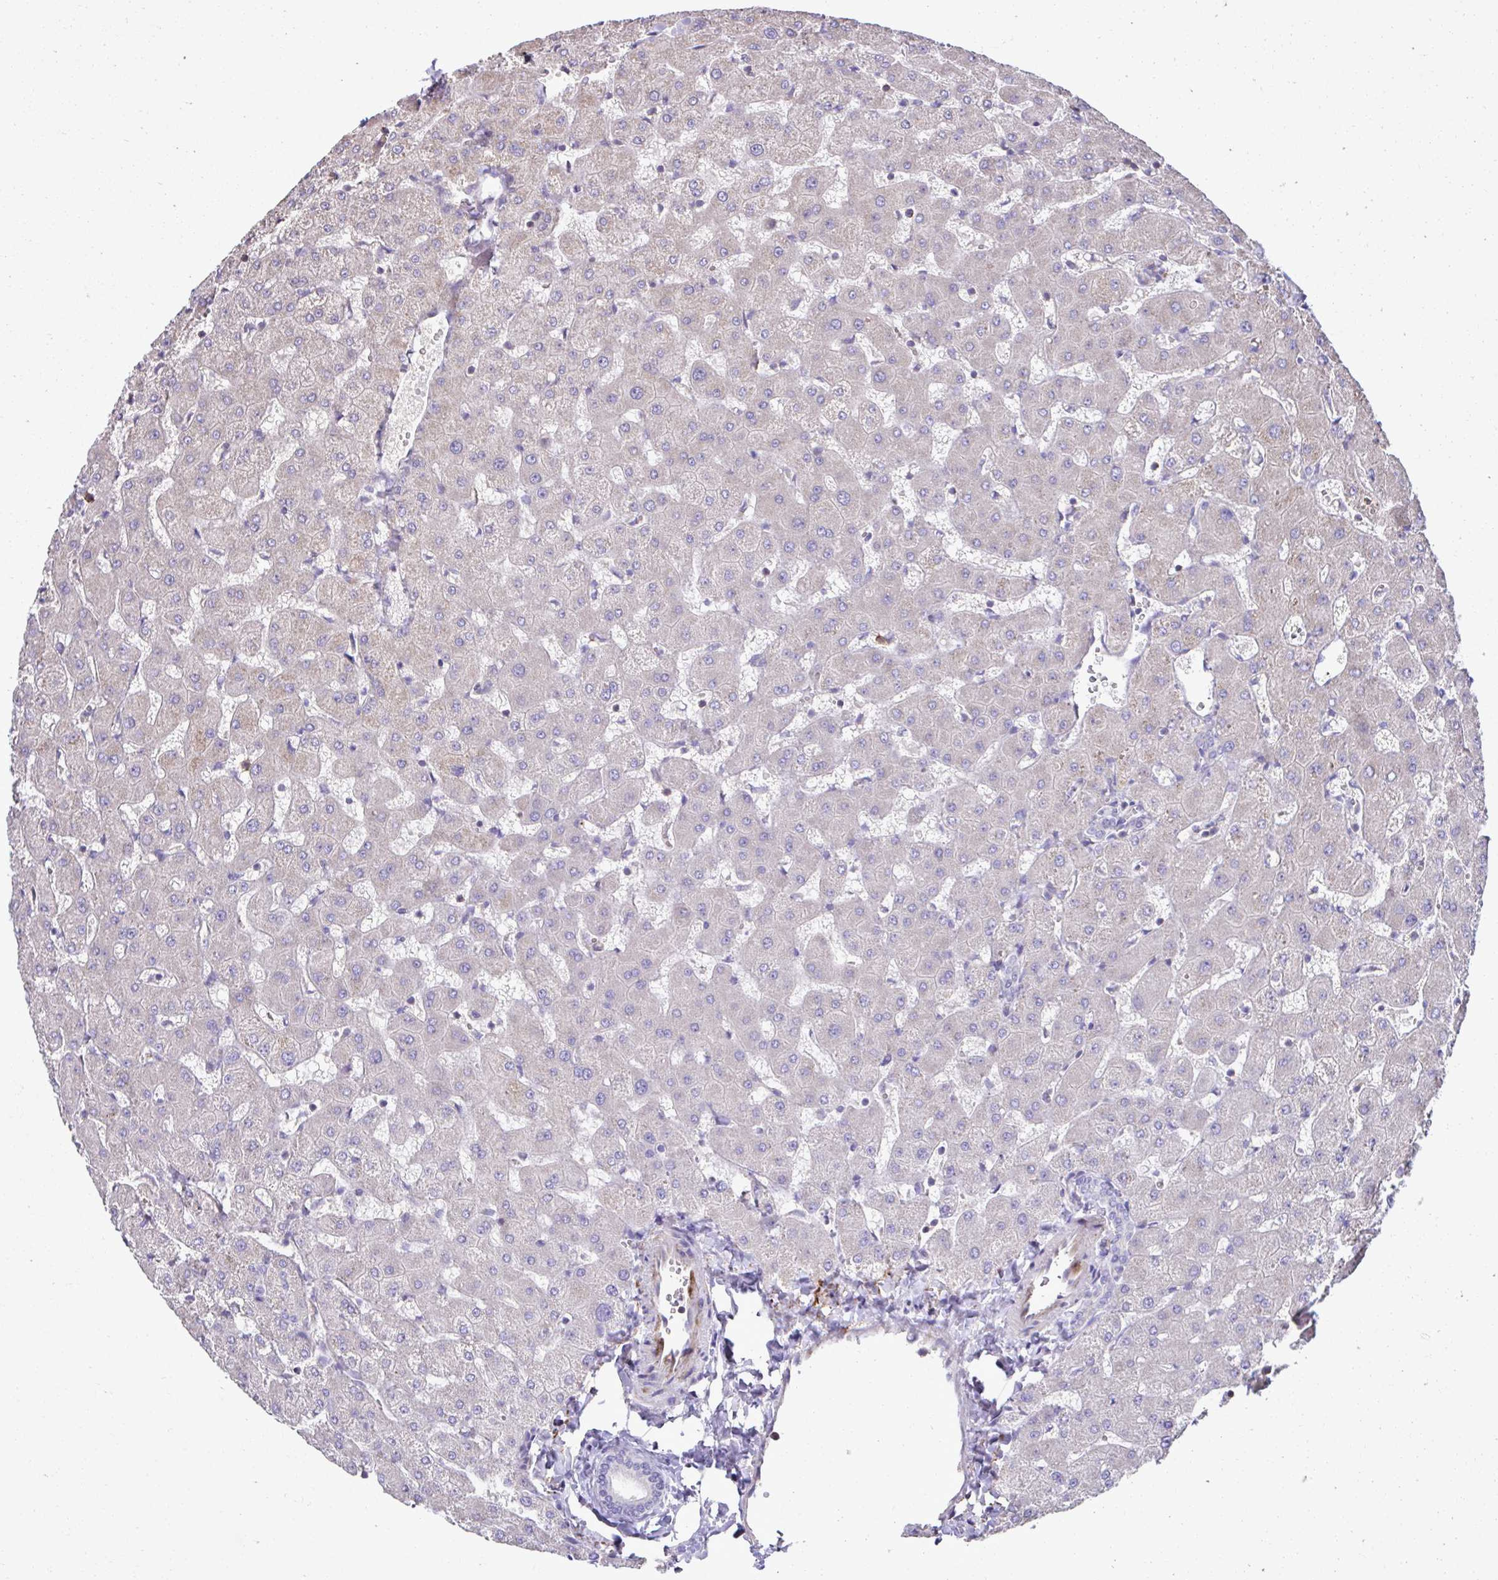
{"staining": {"intensity": "negative", "quantity": "none", "location": "none"}, "tissue": "liver", "cell_type": "Cholangiocytes", "image_type": "normal", "snomed": [{"axis": "morphology", "description": "Normal tissue, NOS"}, {"axis": "topography", "description": "Liver"}], "caption": "Immunohistochemical staining of unremarkable human liver shows no significant staining in cholangiocytes.", "gene": "CCDC85C", "patient": {"sex": "female", "age": 63}}